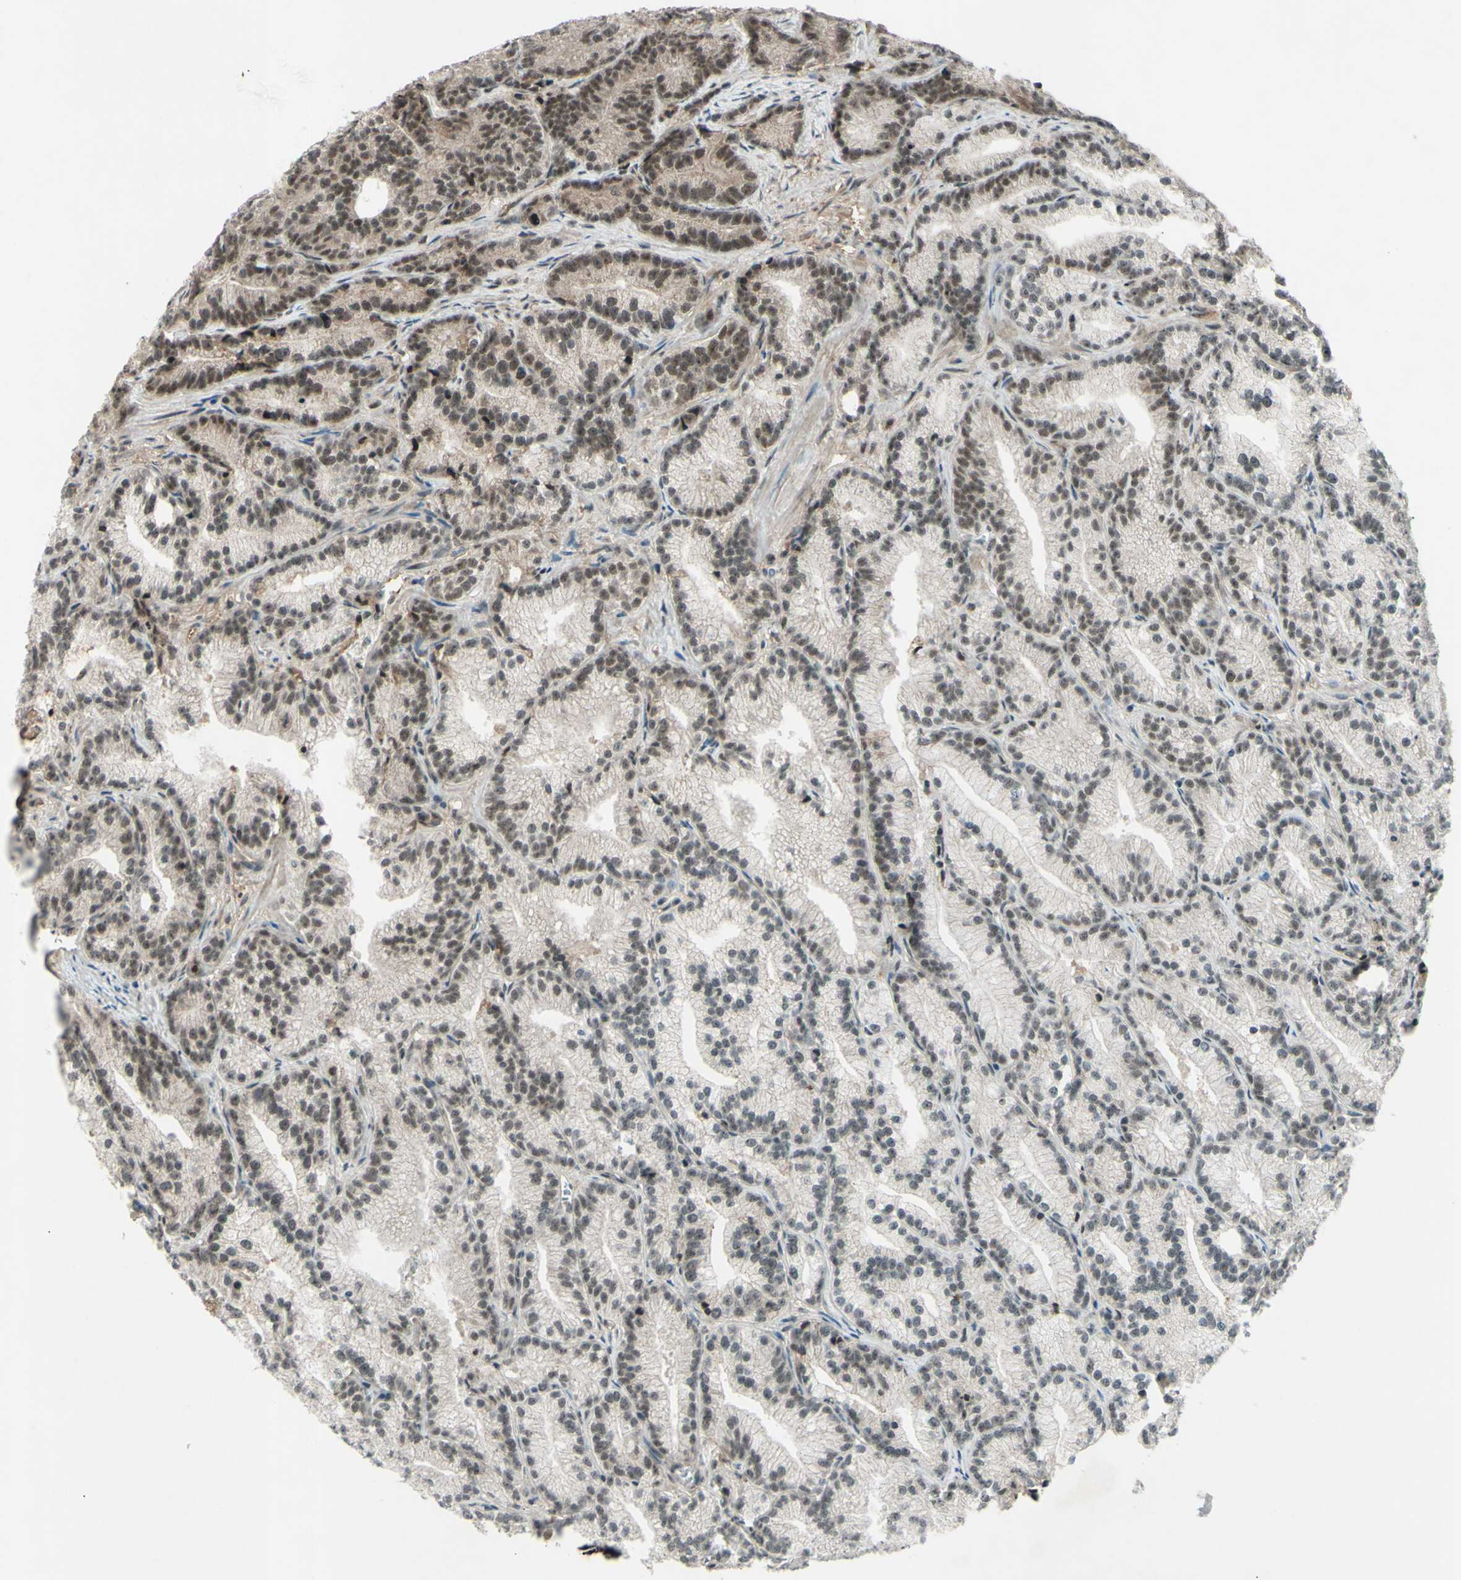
{"staining": {"intensity": "moderate", "quantity": "25%-75%", "location": "nuclear"}, "tissue": "prostate cancer", "cell_type": "Tumor cells", "image_type": "cancer", "snomed": [{"axis": "morphology", "description": "Adenocarcinoma, Low grade"}, {"axis": "topography", "description": "Prostate"}], "caption": "The micrograph displays staining of prostate cancer, revealing moderate nuclear protein staining (brown color) within tumor cells. Using DAB (3,3'-diaminobenzidine) (brown) and hematoxylin (blue) stains, captured at high magnification using brightfield microscopy.", "gene": "SNW1", "patient": {"sex": "male", "age": 89}}